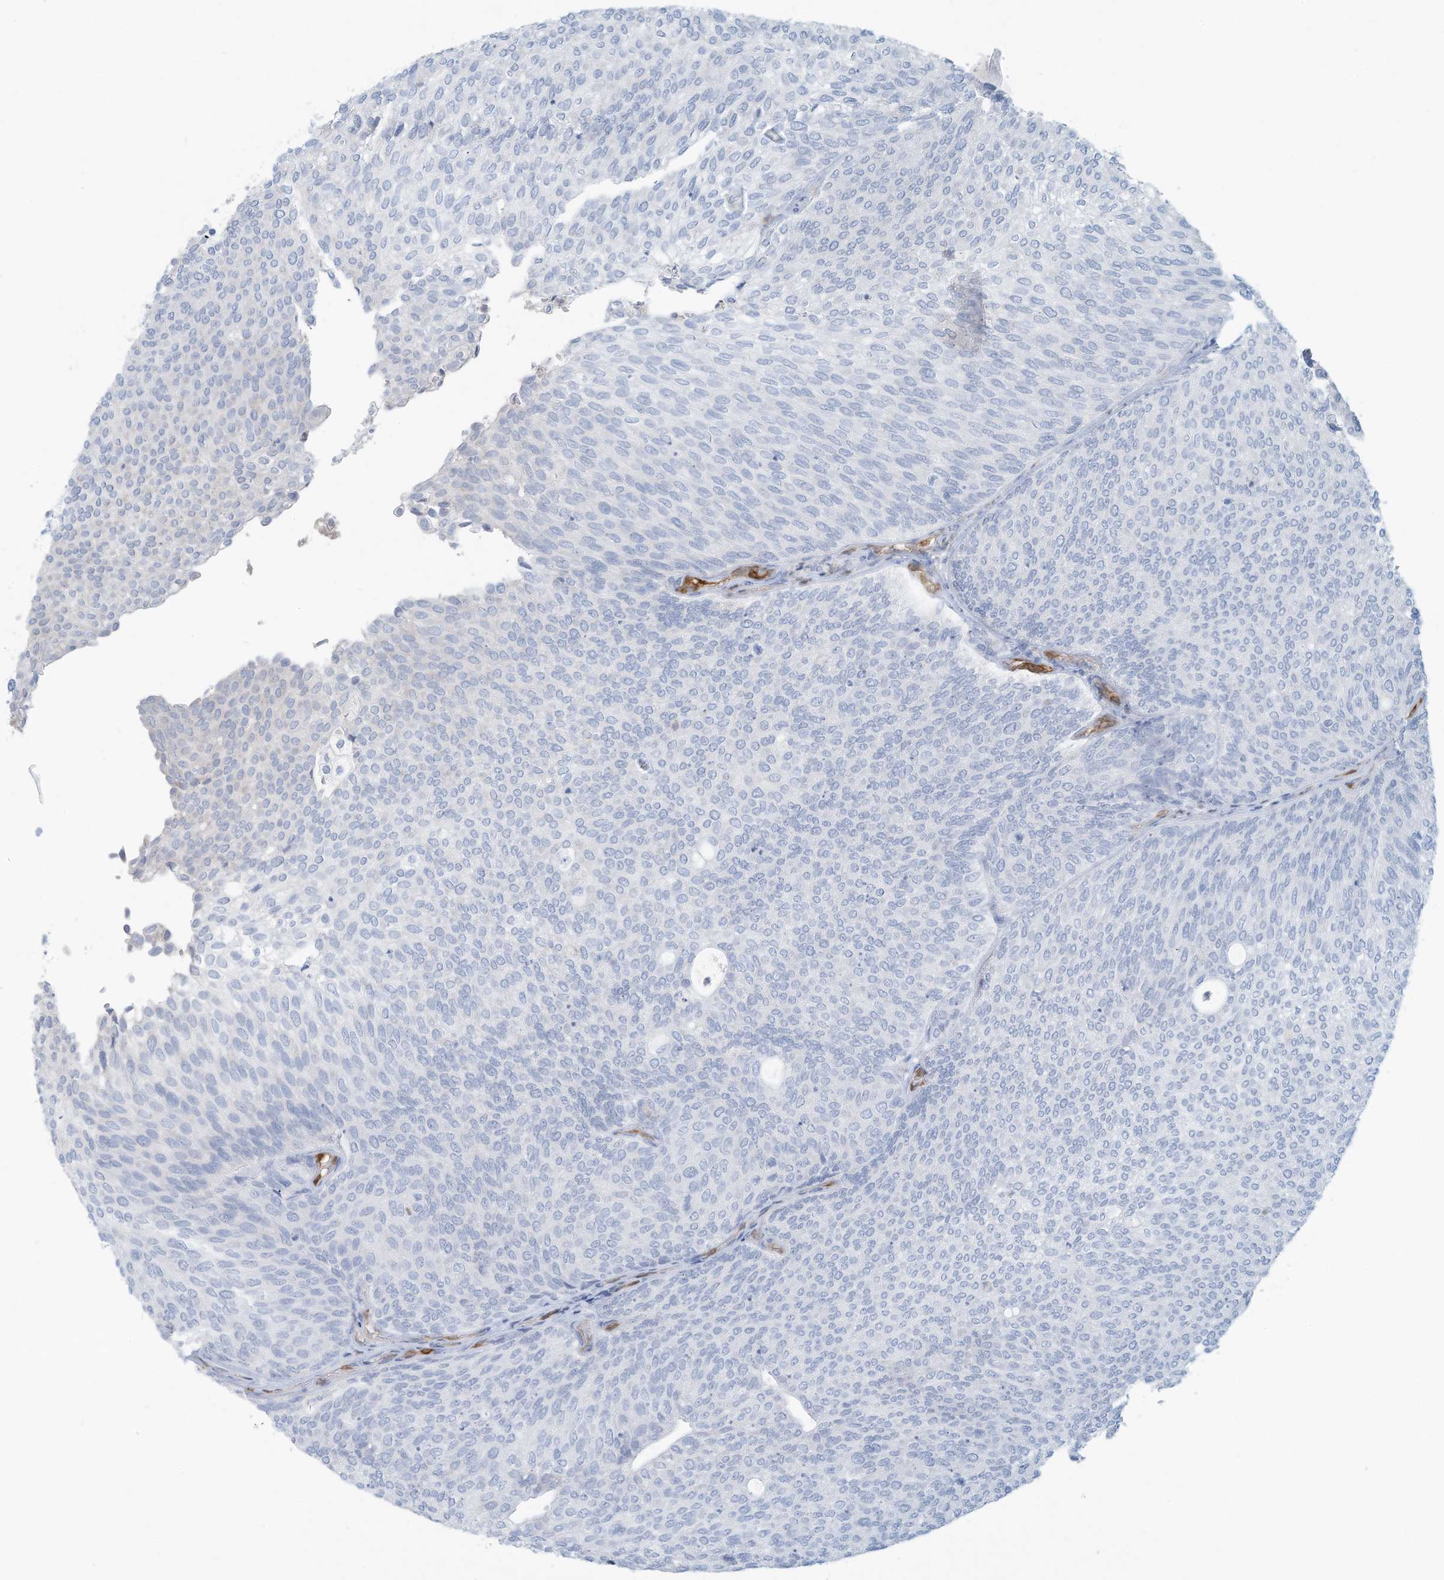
{"staining": {"intensity": "negative", "quantity": "none", "location": "none"}, "tissue": "urothelial cancer", "cell_type": "Tumor cells", "image_type": "cancer", "snomed": [{"axis": "morphology", "description": "Urothelial carcinoma, Low grade"}, {"axis": "topography", "description": "Urinary bladder"}], "caption": "Urothelial carcinoma (low-grade) was stained to show a protein in brown. There is no significant staining in tumor cells.", "gene": "ERI2", "patient": {"sex": "female", "age": 79}}